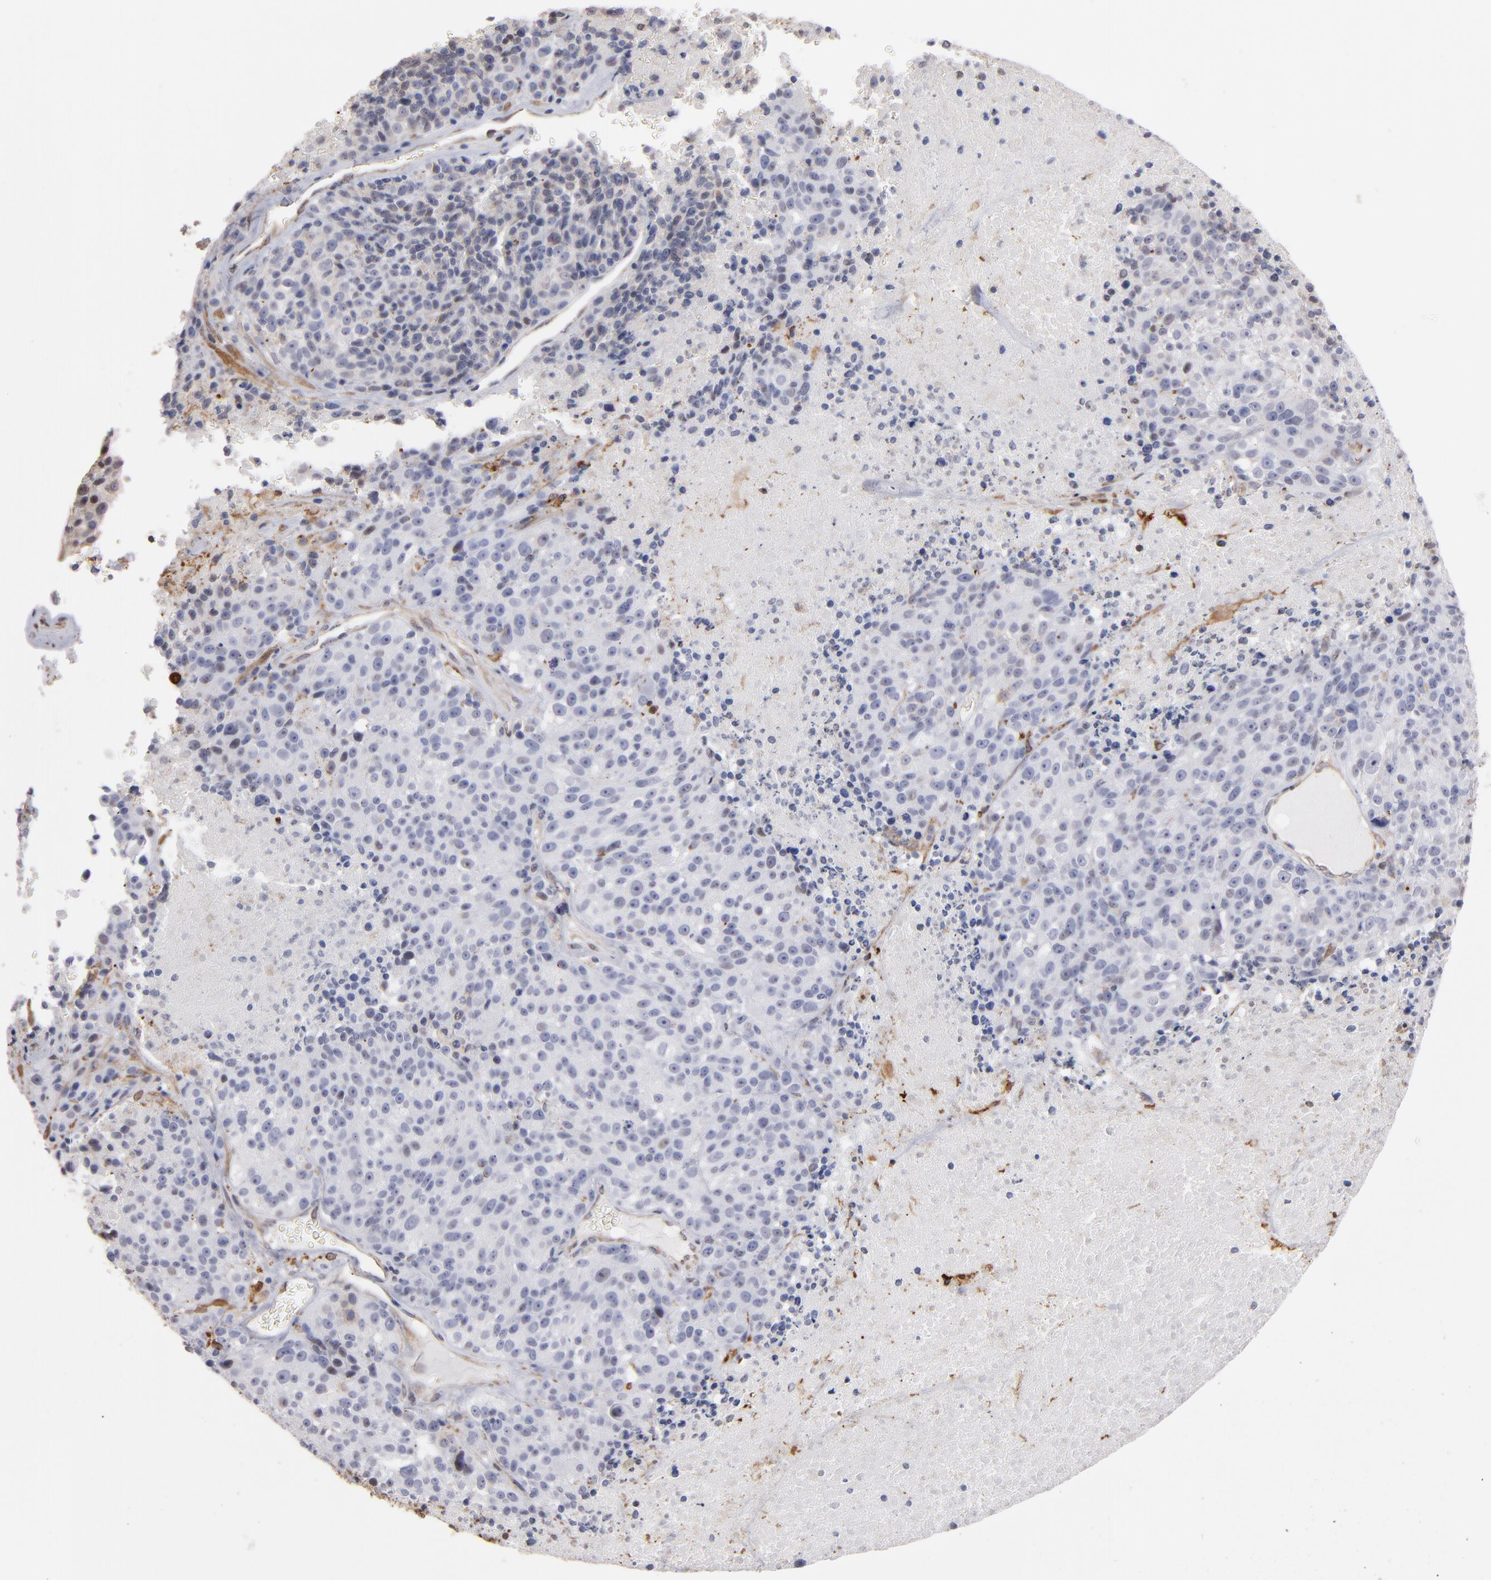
{"staining": {"intensity": "weak", "quantity": "25%-75%", "location": "cytoplasmic/membranous,nuclear"}, "tissue": "melanoma", "cell_type": "Tumor cells", "image_type": "cancer", "snomed": [{"axis": "morphology", "description": "Malignant melanoma, Metastatic site"}, {"axis": "topography", "description": "Cerebral cortex"}], "caption": "An image of human malignant melanoma (metastatic site) stained for a protein exhibits weak cytoplasmic/membranous and nuclear brown staining in tumor cells.", "gene": "PGRMC1", "patient": {"sex": "female", "age": 52}}